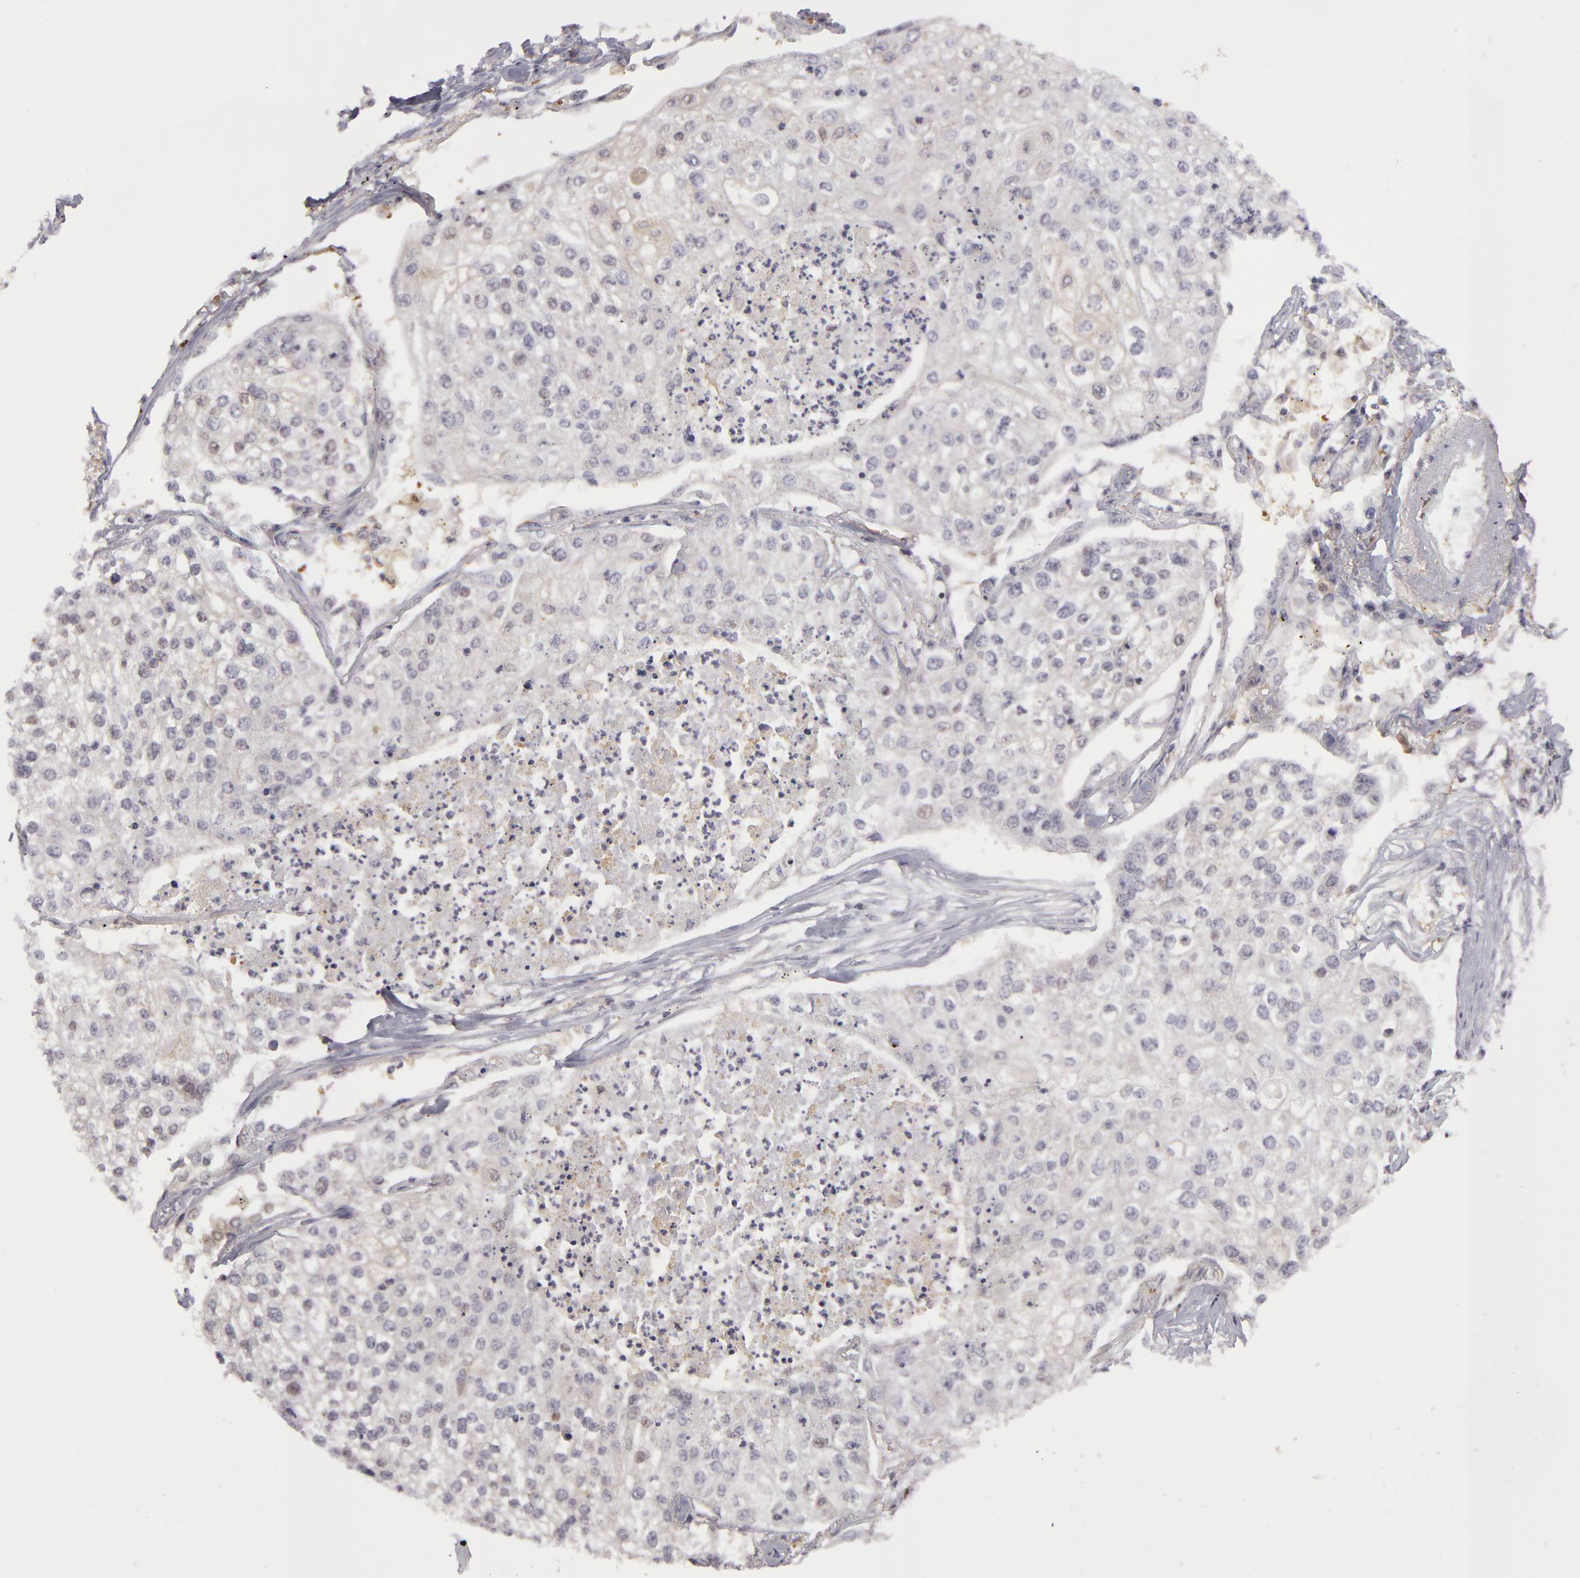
{"staining": {"intensity": "negative", "quantity": "none", "location": "none"}, "tissue": "lung cancer", "cell_type": "Tumor cells", "image_type": "cancer", "snomed": [{"axis": "morphology", "description": "Squamous cell carcinoma, NOS"}, {"axis": "topography", "description": "Lung"}], "caption": "This is an IHC photomicrograph of human lung cancer (squamous cell carcinoma). There is no staining in tumor cells.", "gene": "GNPDA1", "patient": {"sex": "male", "age": 75}}